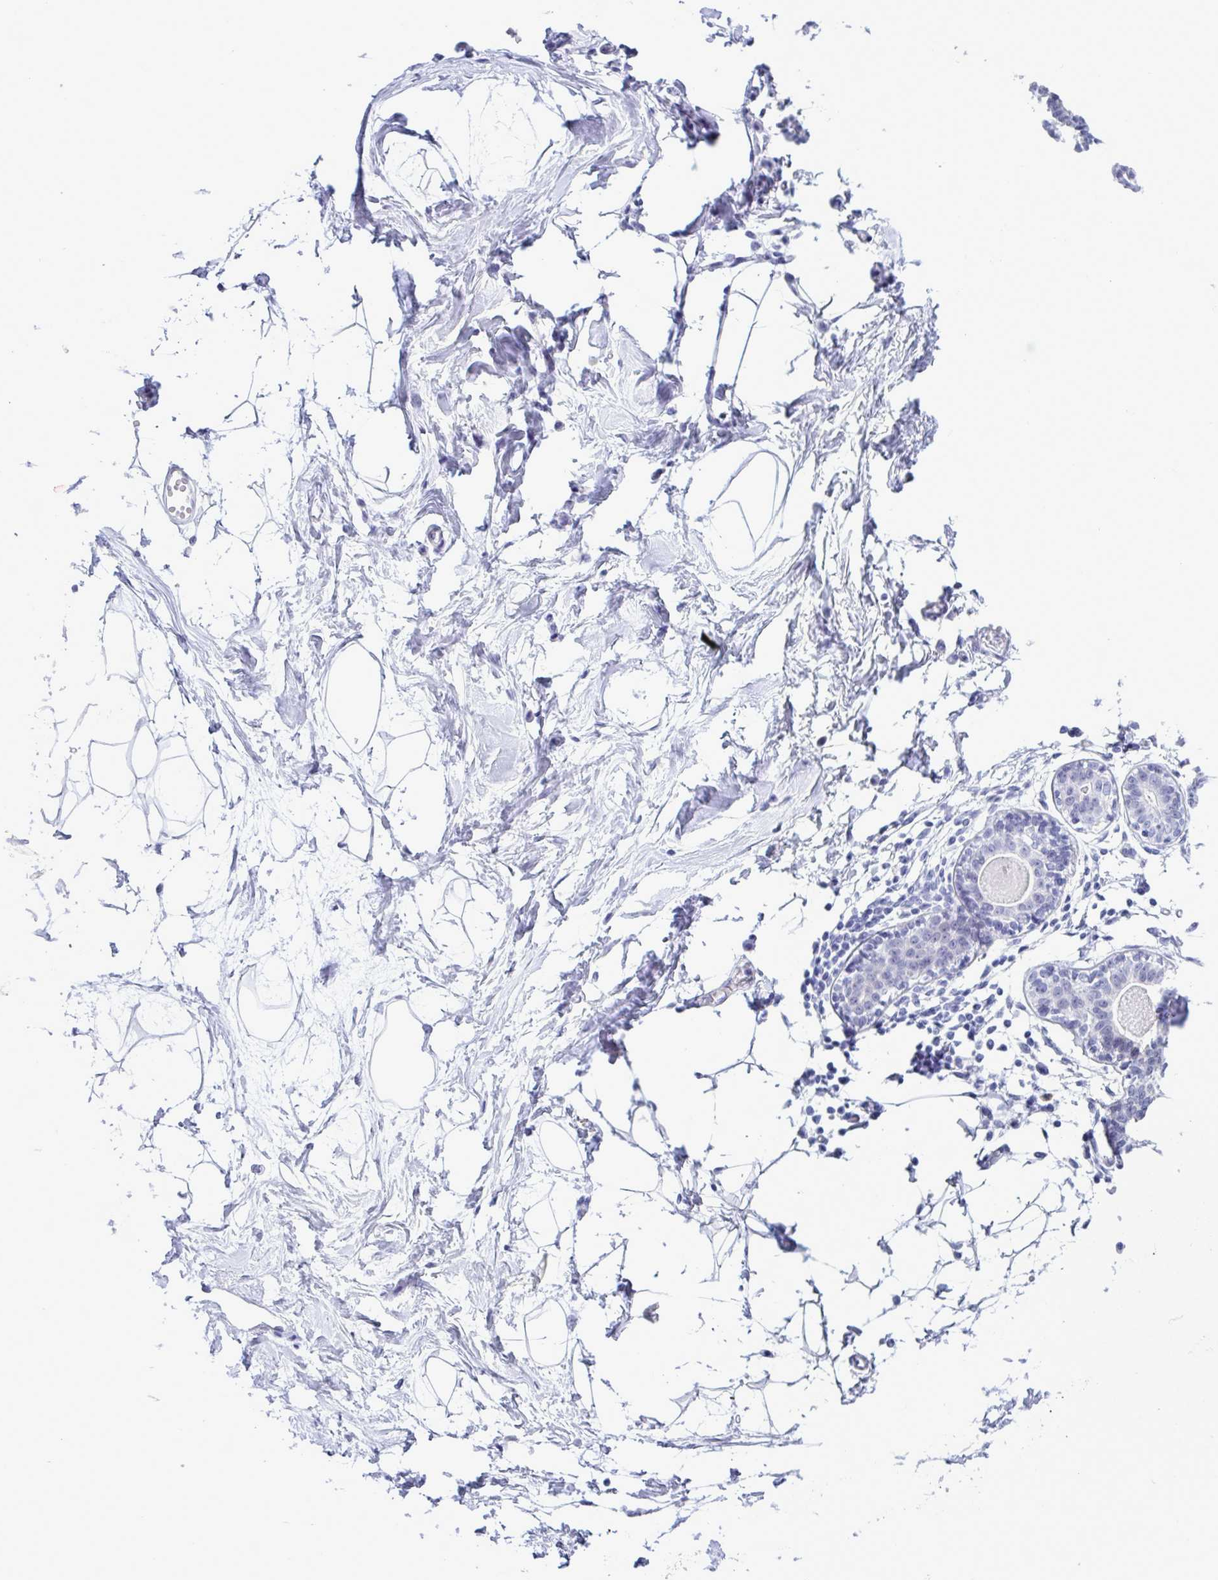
{"staining": {"intensity": "negative", "quantity": "none", "location": "none"}, "tissue": "breast", "cell_type": "Adipocytes", "image_type": "normal", "snomed": [{"axis": "morphology", "description": "Normal tissue, NOS"}, {"axis": "topography", "description": "Breast"}], "caption": "Protein analysis of normal breast shows no significant staining in adipocytes.", "gene": "MFSD4A", "patient": {"sex": "female", "age": 45}}